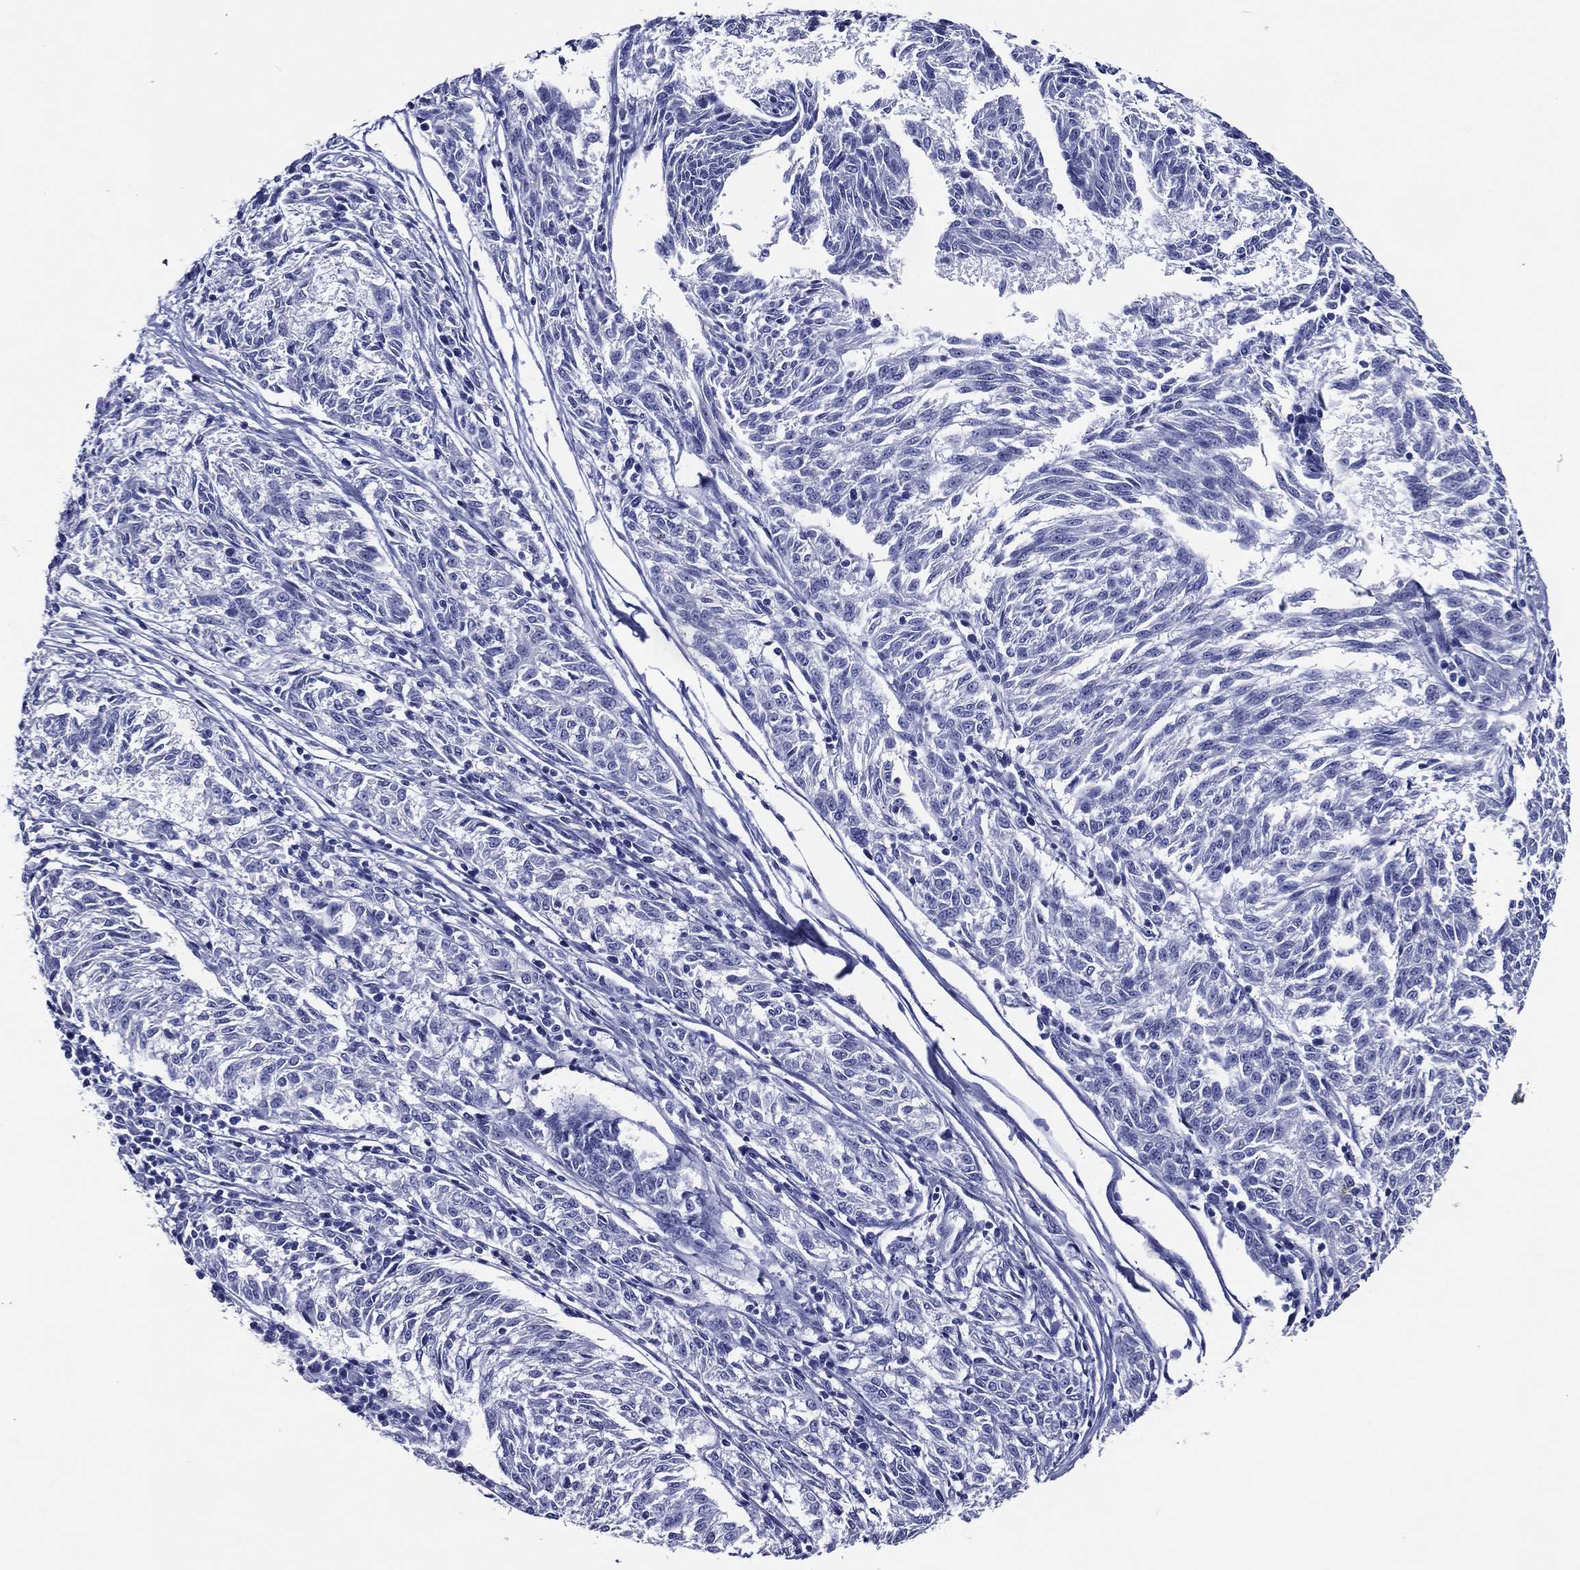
{"staining": {"intensity": "negative", "quantity": "none", "location": "none"}, "tissue": "melanoma", "cell_type": "Tumor cells", "image_type": "cancer", "snomed": [{"axis": "morphology", "description": "Malignant melanoma, NOS"}, {"axis": "topography", "description": "Skin"}], "caption": "Human malignant melanoma stained for a protein using immunohistochemistry (IHC) shows no staining in tumor cells.", "gene": "ACE2", "patient": {"sex": "female", "age": 72}}